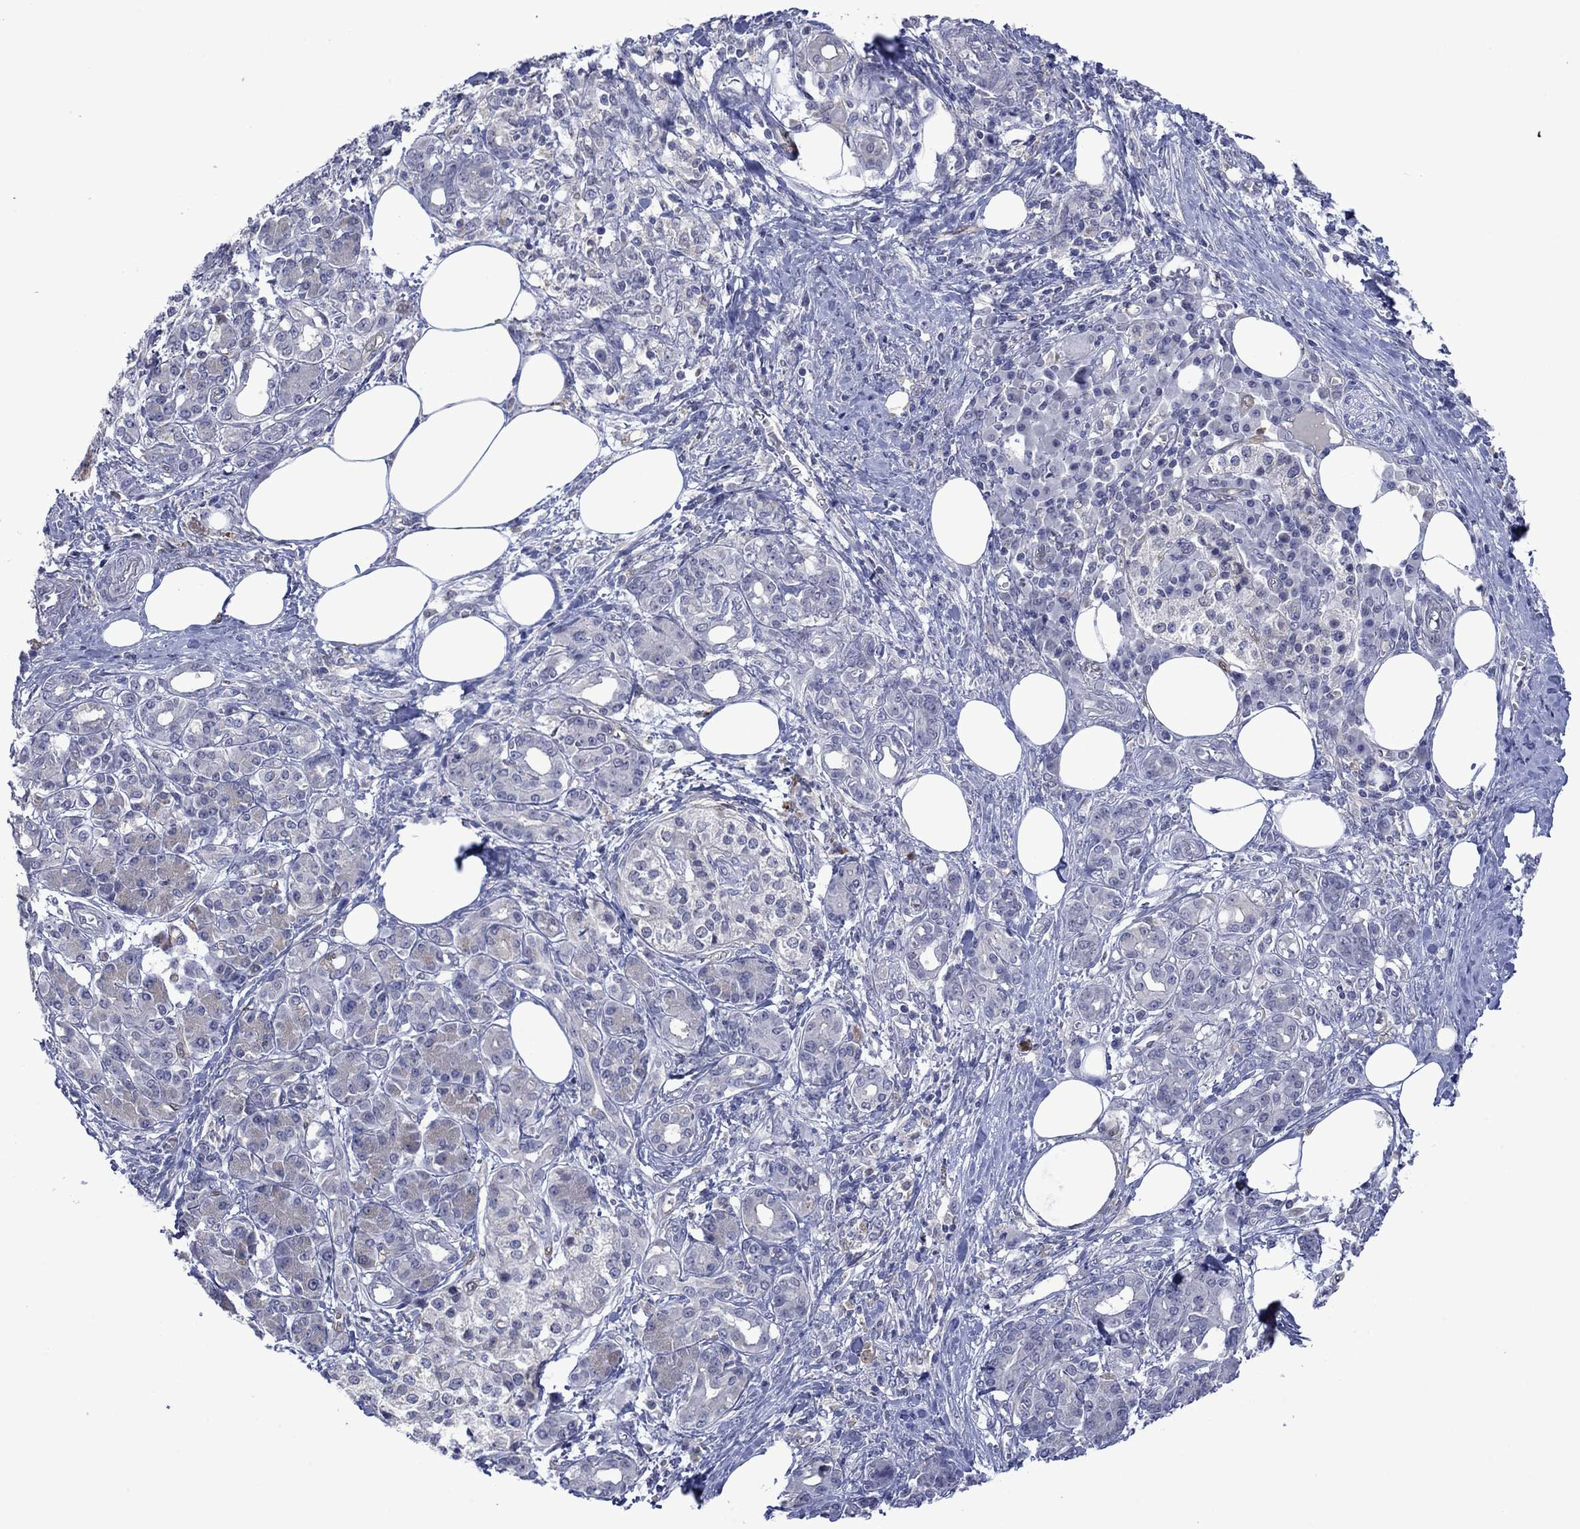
{"staining": {"intensity": "negative", "quantity": "none", "location": "none"}, "tissue": "pancreatic cancer", "cell_type": "Tumor cells", "image_type": "cancer", "snomed": [{"axis": "morphology", "description": "Adenocarcinoma, NOS"}, {"axis": "topography", "description": "Pancreas"}], "caption": "This micrograph is of pancreatic adenocarcinoma stained with immunohistochemistry to label a protein in brown with the nuclei are counter-stained blue. There is no staining in tumor cells.", "gene": "AGL", "patient": {"sex": "female", "age": 73}}